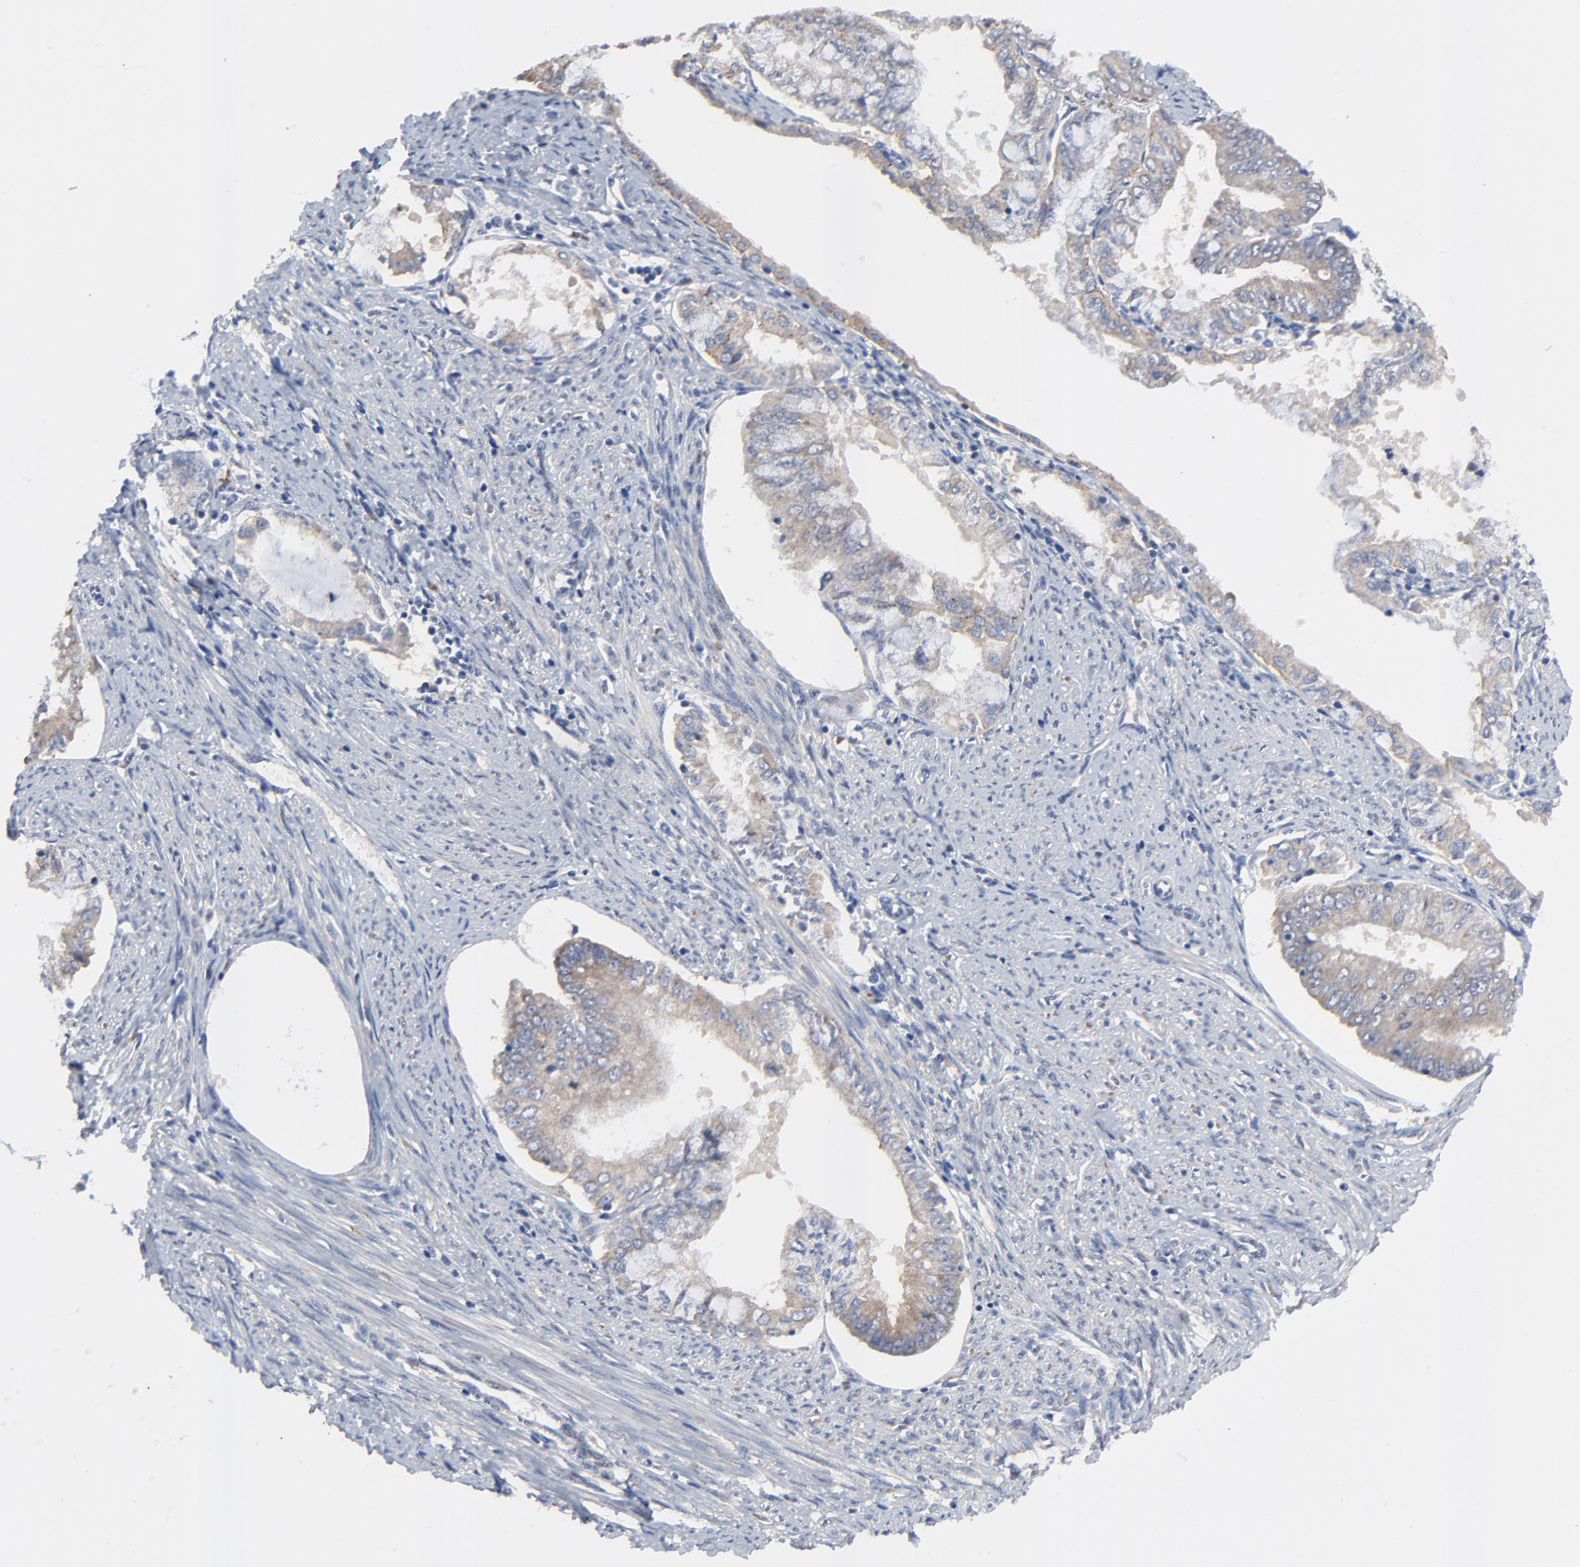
{"staining": {"intensity": "moderate", "quantity": ">75%", "location": "cytoplasmic/membranous"}, "tissue": "endometrial cancer", "cell_type": "Tumor cells", "image_type": "cancer", "snomed": [{"axis": "morphology", "description": "Adenocarcinoma, NOS"}, {"axis": "topography", "description": "Endometrium"}], "caption": "About >75% of tumor cells in endometrial cancer (adenocarcinoma) show moderate cytoplasmic/membranous protein expression as visualized by brown immunohistochemical staining.", "gene": "VAV2", "patient": {"sex": "female", "age": 76}}